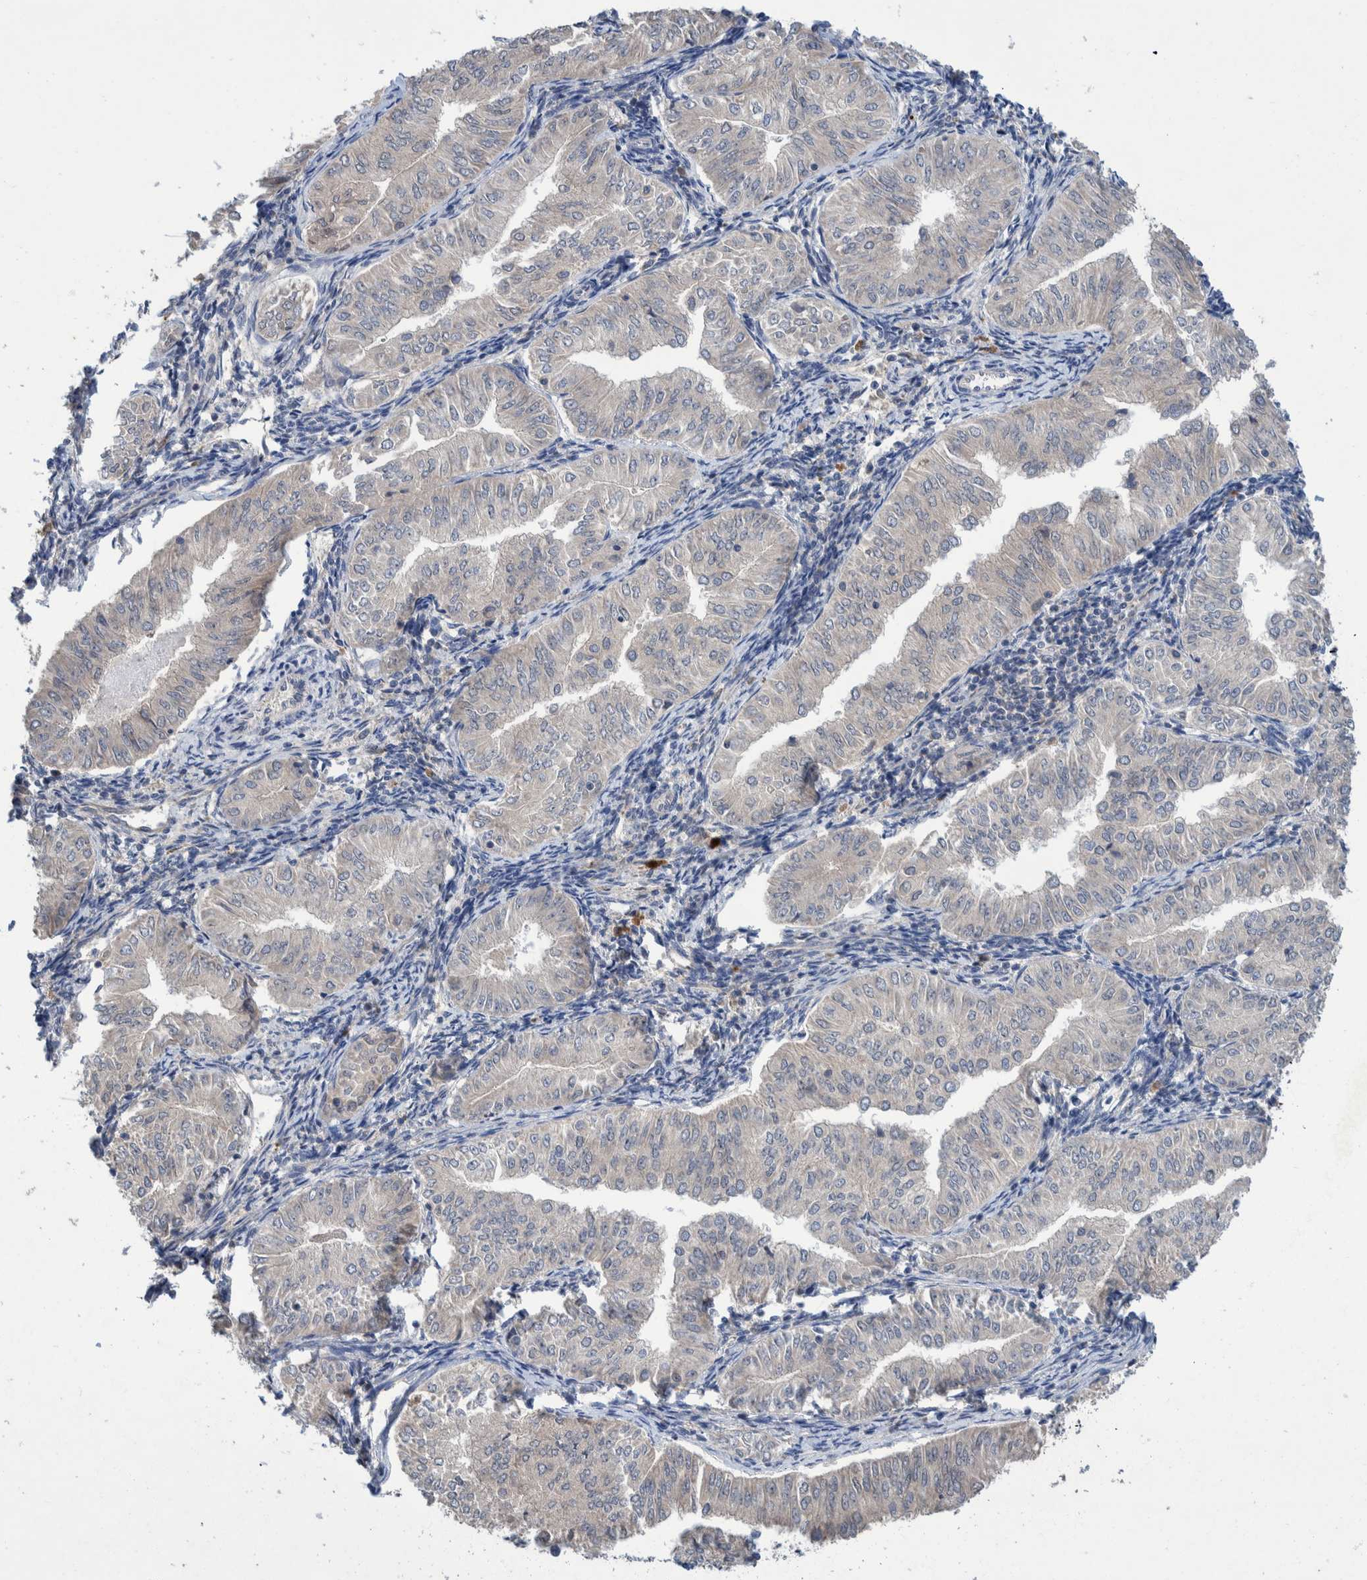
{"staining": {"intensity": "negative", "quantity": "none", "location": "none"}, "tissue": "endometrial cancer", "cell_type": "Tumor cells", "image_type": "cancer", "snomed": [{"axis": "morphology", "description": "Normal tissue, NOS"}, {"axis": "morphology", "description": "Adenocarcinoma, NOS"}, {"axis": "topography", "description": "Endometrium"}], "caption": "Immunohistochemistry histopathology image of neoplastic tissue: human adenocarcinoma (endometrial) stained with DAB (3,3'-diaminobenzidine) demonstrates no significant protein staining in tumor cells.", "gene": "PLPBP", "patient": {"sex": "female", "age": 53}}